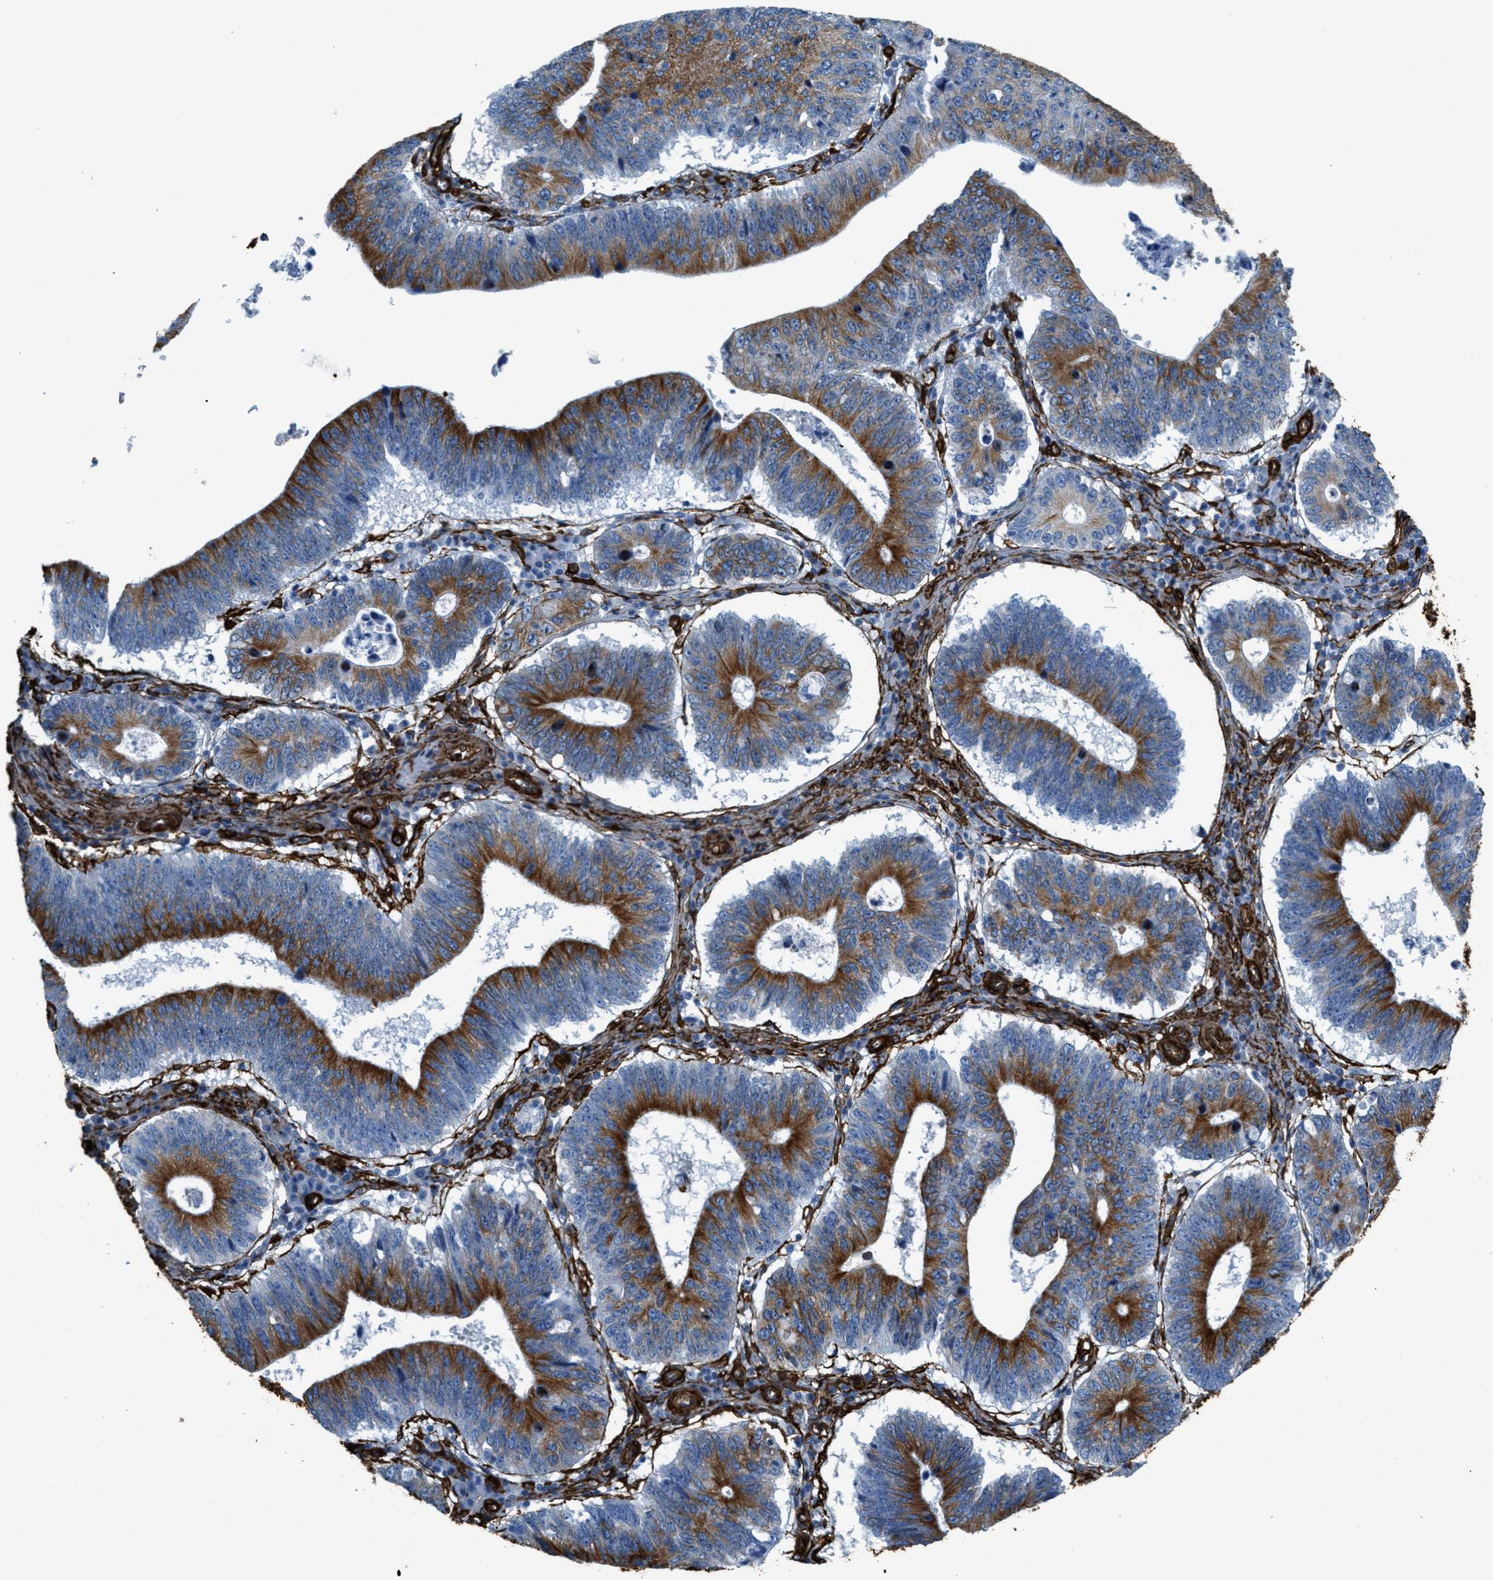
{"staining": {"intensity": "strong", "quantity": "25%-75%", "location": "cytoplasmic/membranous"}, "tissue": "stomach cancer", "cell_type": "Tumor cells", "image_type": "cancer", "snomed": [{"axis": "morphology", "description": "Adenocarcinoma, NOS"}, {"axis": "topography", "description": "Stomach"}], "caption": "Tumor cells exhibit strong cytoplasmic/membranous staining in approximately 25%-75% of cells in adenocarcinoma (stomach).", "gene": "CALD1", "patient": {"sex": "male", "age": 59}}